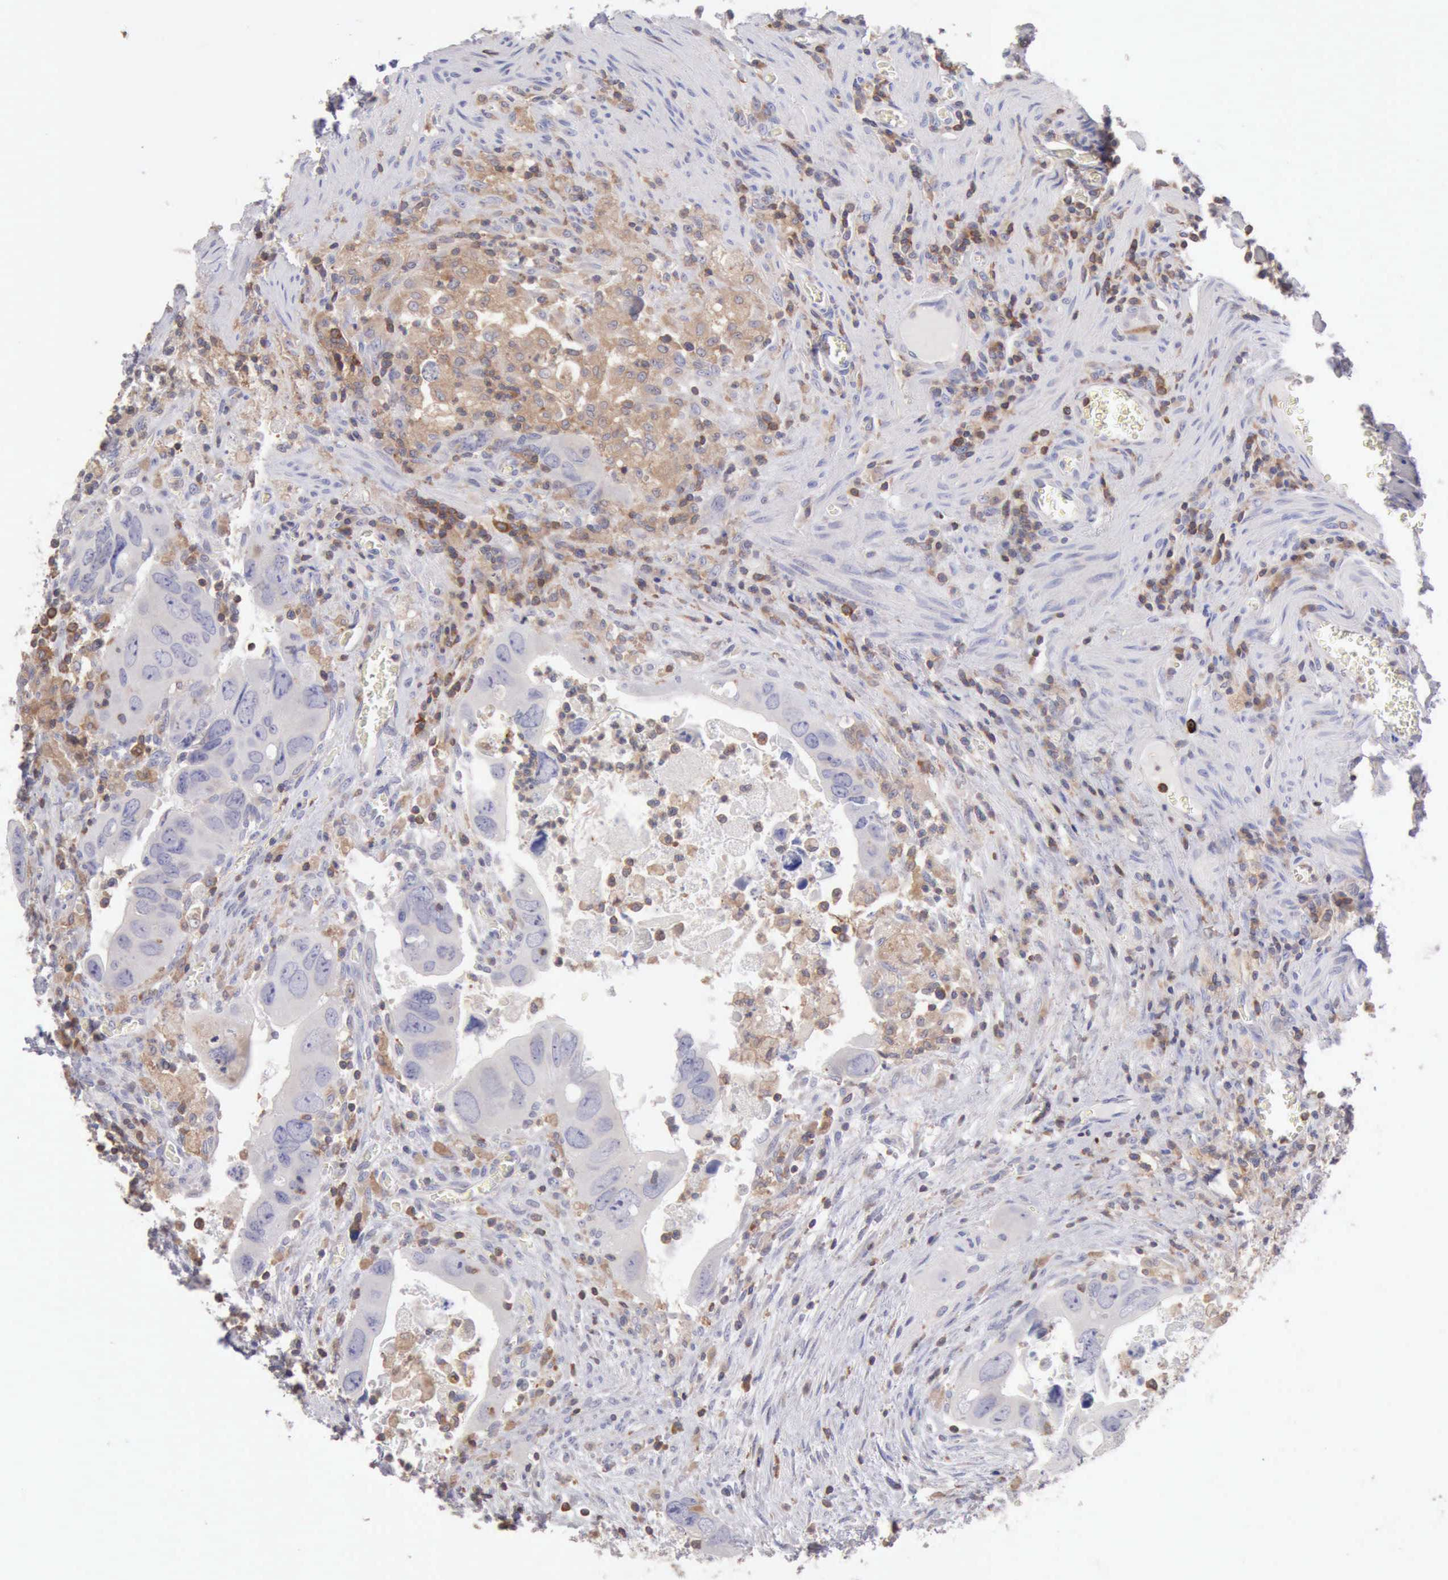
{"staining": {"intensity": "negative", "quantity": "none", "location": "none"}, "tissue": "colorectal cancer", "cell_type": "Tumor cells", "image_type": "cancer", "snomed": [{"axis": "morphology", "description": "Adenocarcinoma, NOS"}, {"axis": "topography", "description": "Rectum"}], "caption": "Immunohistochemistry micrograph of neoplastic tissue: human colorectal cancer (adenocarcinoma) stained with DAB (3,3'-diaminobenzidine) shows no significant protein staining in tumor cells.", "gene": "SASH3", "patient": {"sex": "male", "age": 70}}